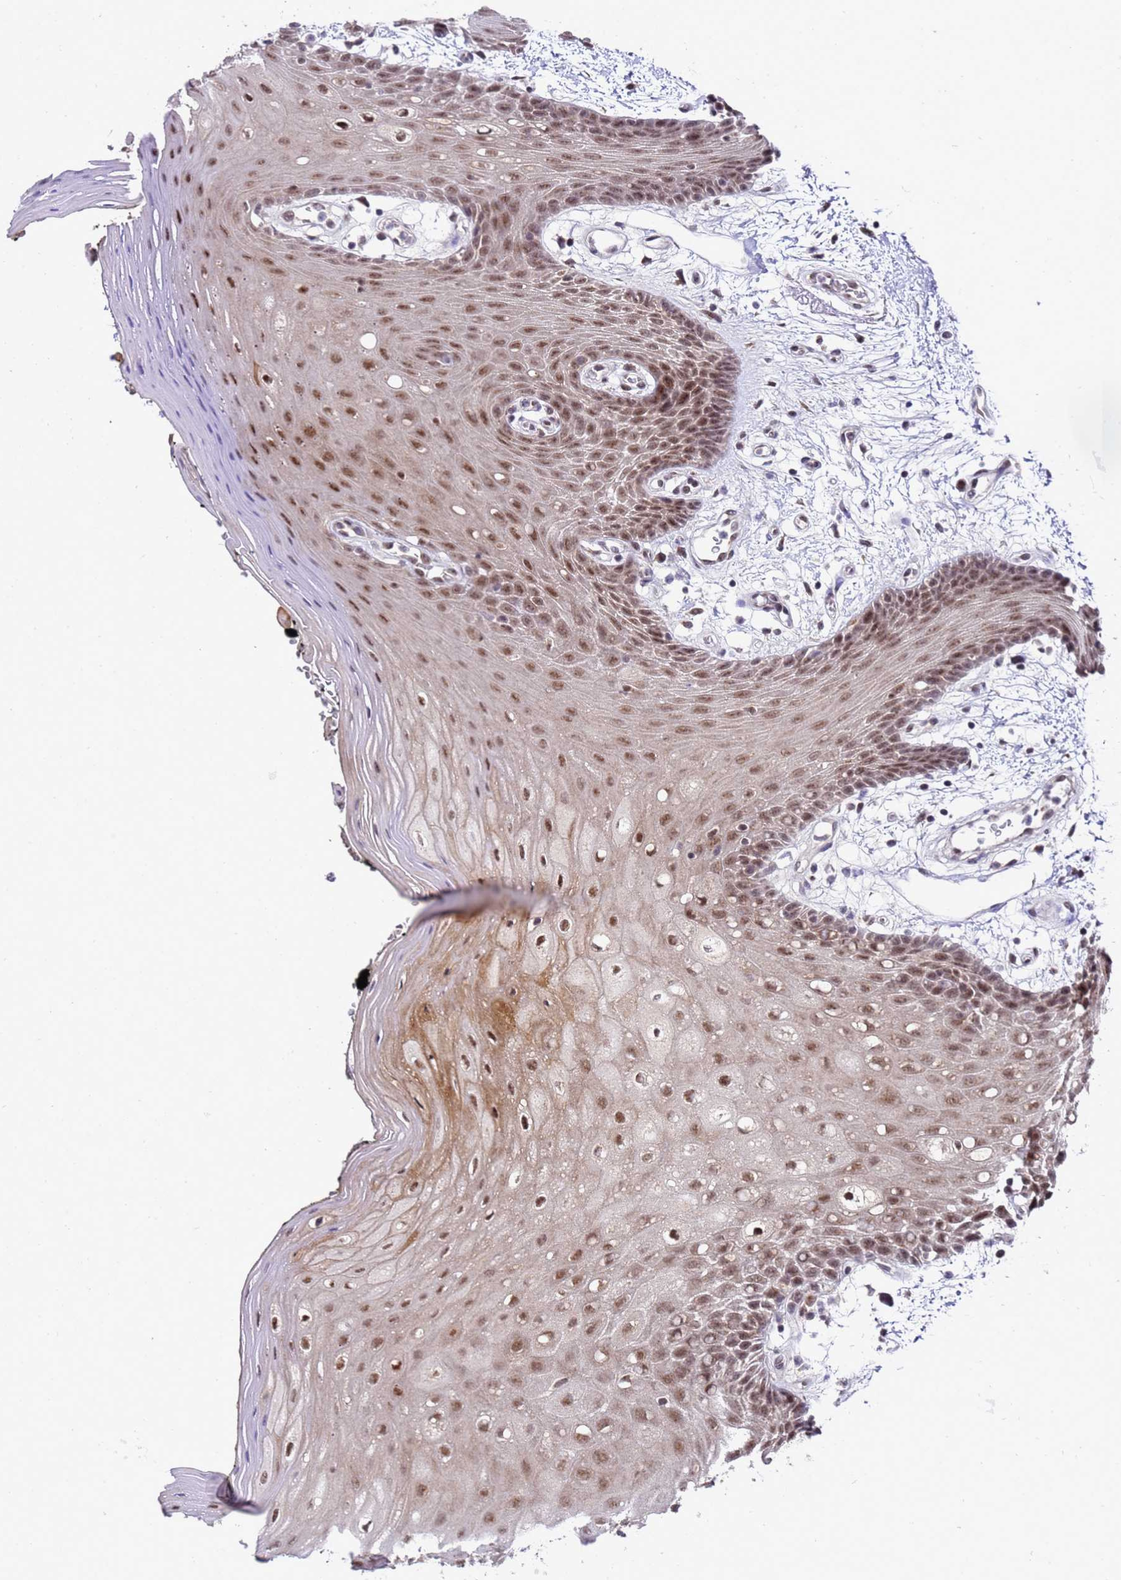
{"staining": {"intensity": "moderate", "quantity": ">75%", "location": "cytoplasmic/membranous,nuclear"}, "tissue": "oral mucosa", "cell_type": "Squamous epithelial cells", "image_type": "normal", "snomed": [{"axis": "morphology", "description": "Normal tissue, NOS"}, {"axis": "topography", "description": "Oral tissue"}, {"axis": "topography", "description": "Tounge, NOS"}], "caption": "Immunohistochemistry (IHC) image of unremarkable oral mucosa stained for a protein (brown), which shows medium levels of moderate cytoplasmic/membranous,nuclear positivity in approximately >75% of squamous epithelial cells.", "gene": "C19orf47", "patient": {"sex": "female", "age": 59}}